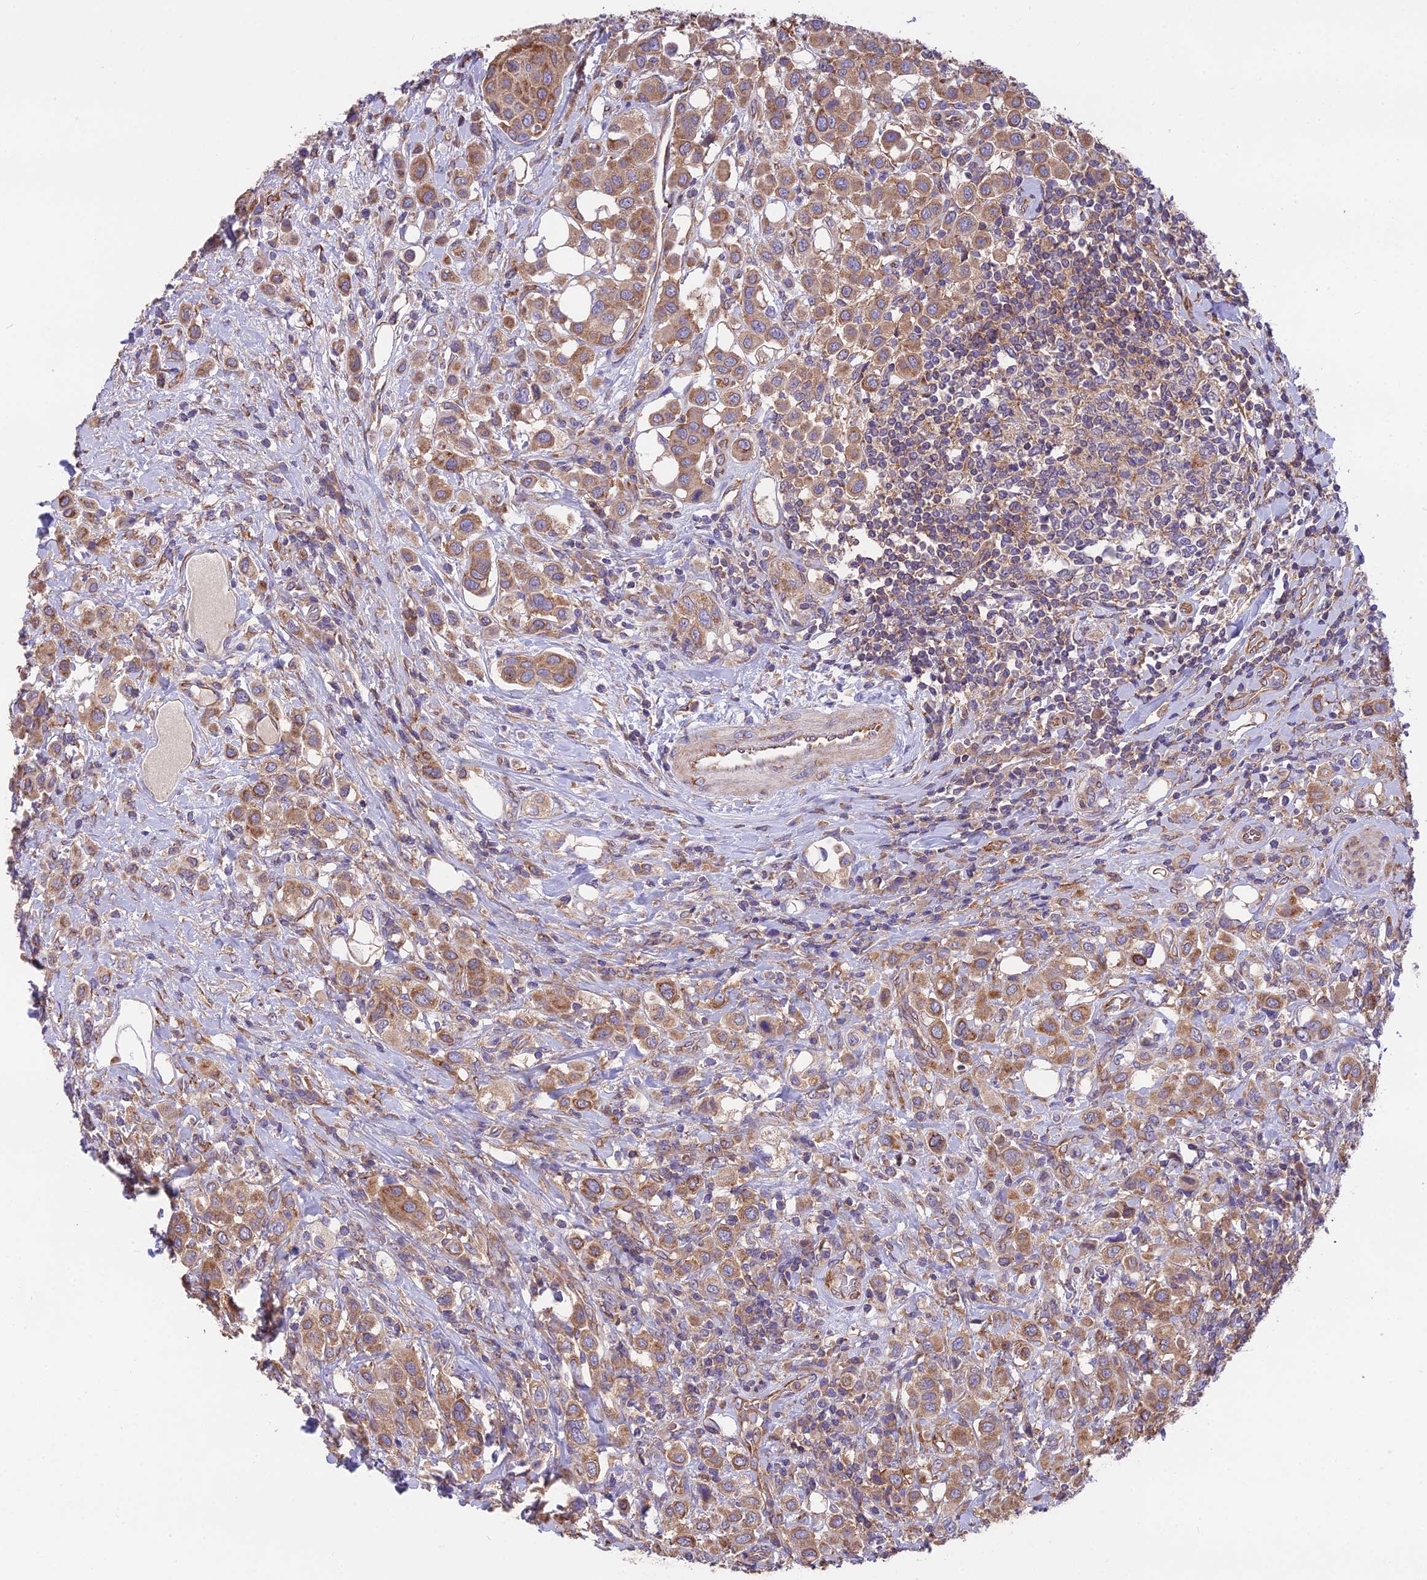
{"staining": {"intensity": "moderate", "quantity": ">75%", "location": "cytoplasmic/membranous"}, "tissue": "urothelial cancer", "cell_type": "Tumor cells", "image_type": "cancer", "snomed": [{"axis": "morphology", "description": "Urothelial carcinoma, High grade"}, {"axis": "topography", "description": "Urinary bladder"}], "caption": "Immunohistochemical staining of human urothelial carcinoma (high-grade) displays medium levels of moderate cytoplasmic/membranous positivity in approximately >75% of tumor cells. (DAB IHC, brown staining for protein, blue staining for nuclei).", "gene": "BLOC1S4", "patient": {"sex": "male", "age": 50}}